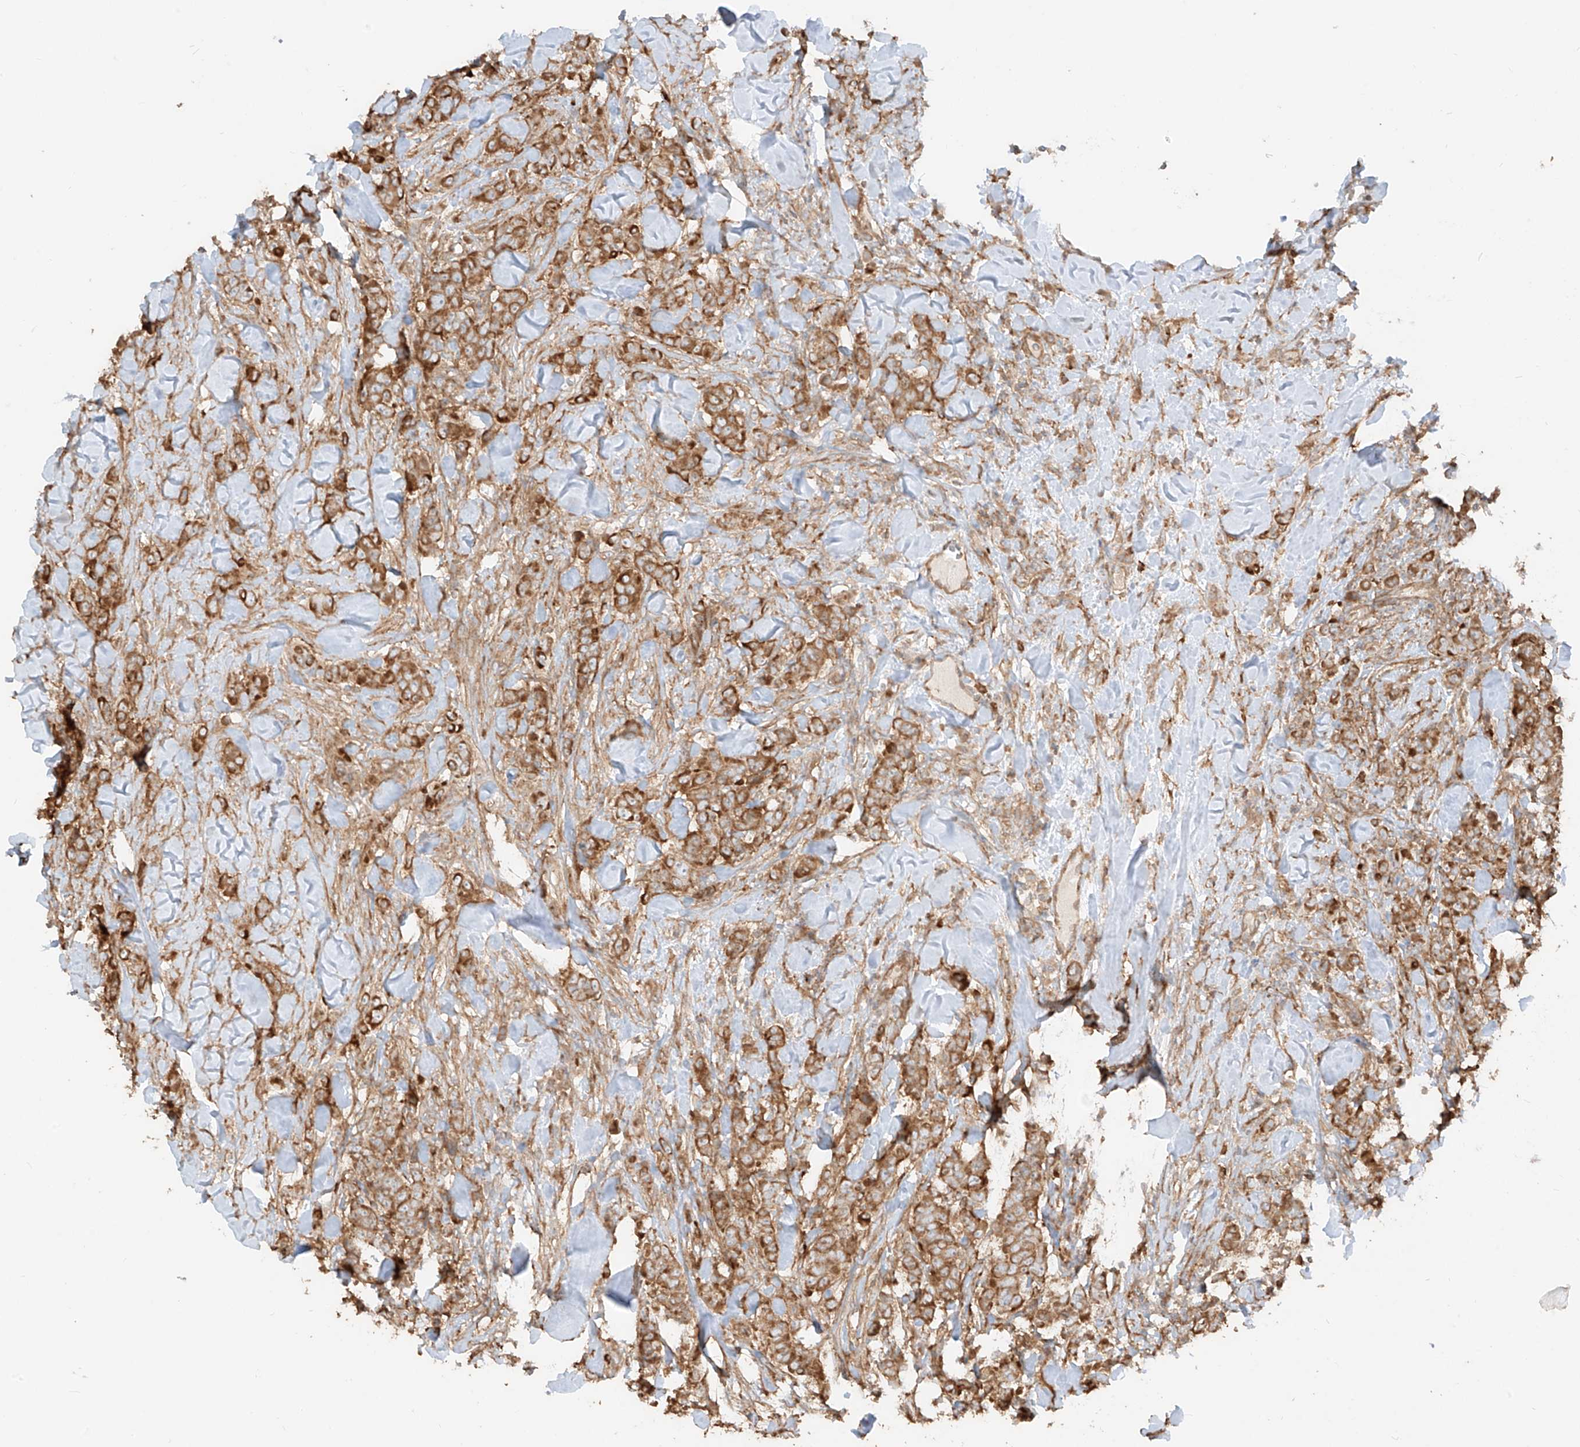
{"staining": {"intensity": "strong", "quantity": ">75%", "location": "cytoplasmic/membranous"}, "tissue": "breast cancer", "cell_type": "Tumor cells", "image_type": "cancer", "snomed": [{"axis": "morphology", "description": "Duct carcinoma"}, {"axis": "topography", "description": "Breast"}], "caption": "Strong cytoplasmic/membranous protein positivity is appreciated in about >75% of tumor cells in intraductal carcinoma (breast).", "gene": "CCDC115", "patient": {"sex": "female", "age": 40}}